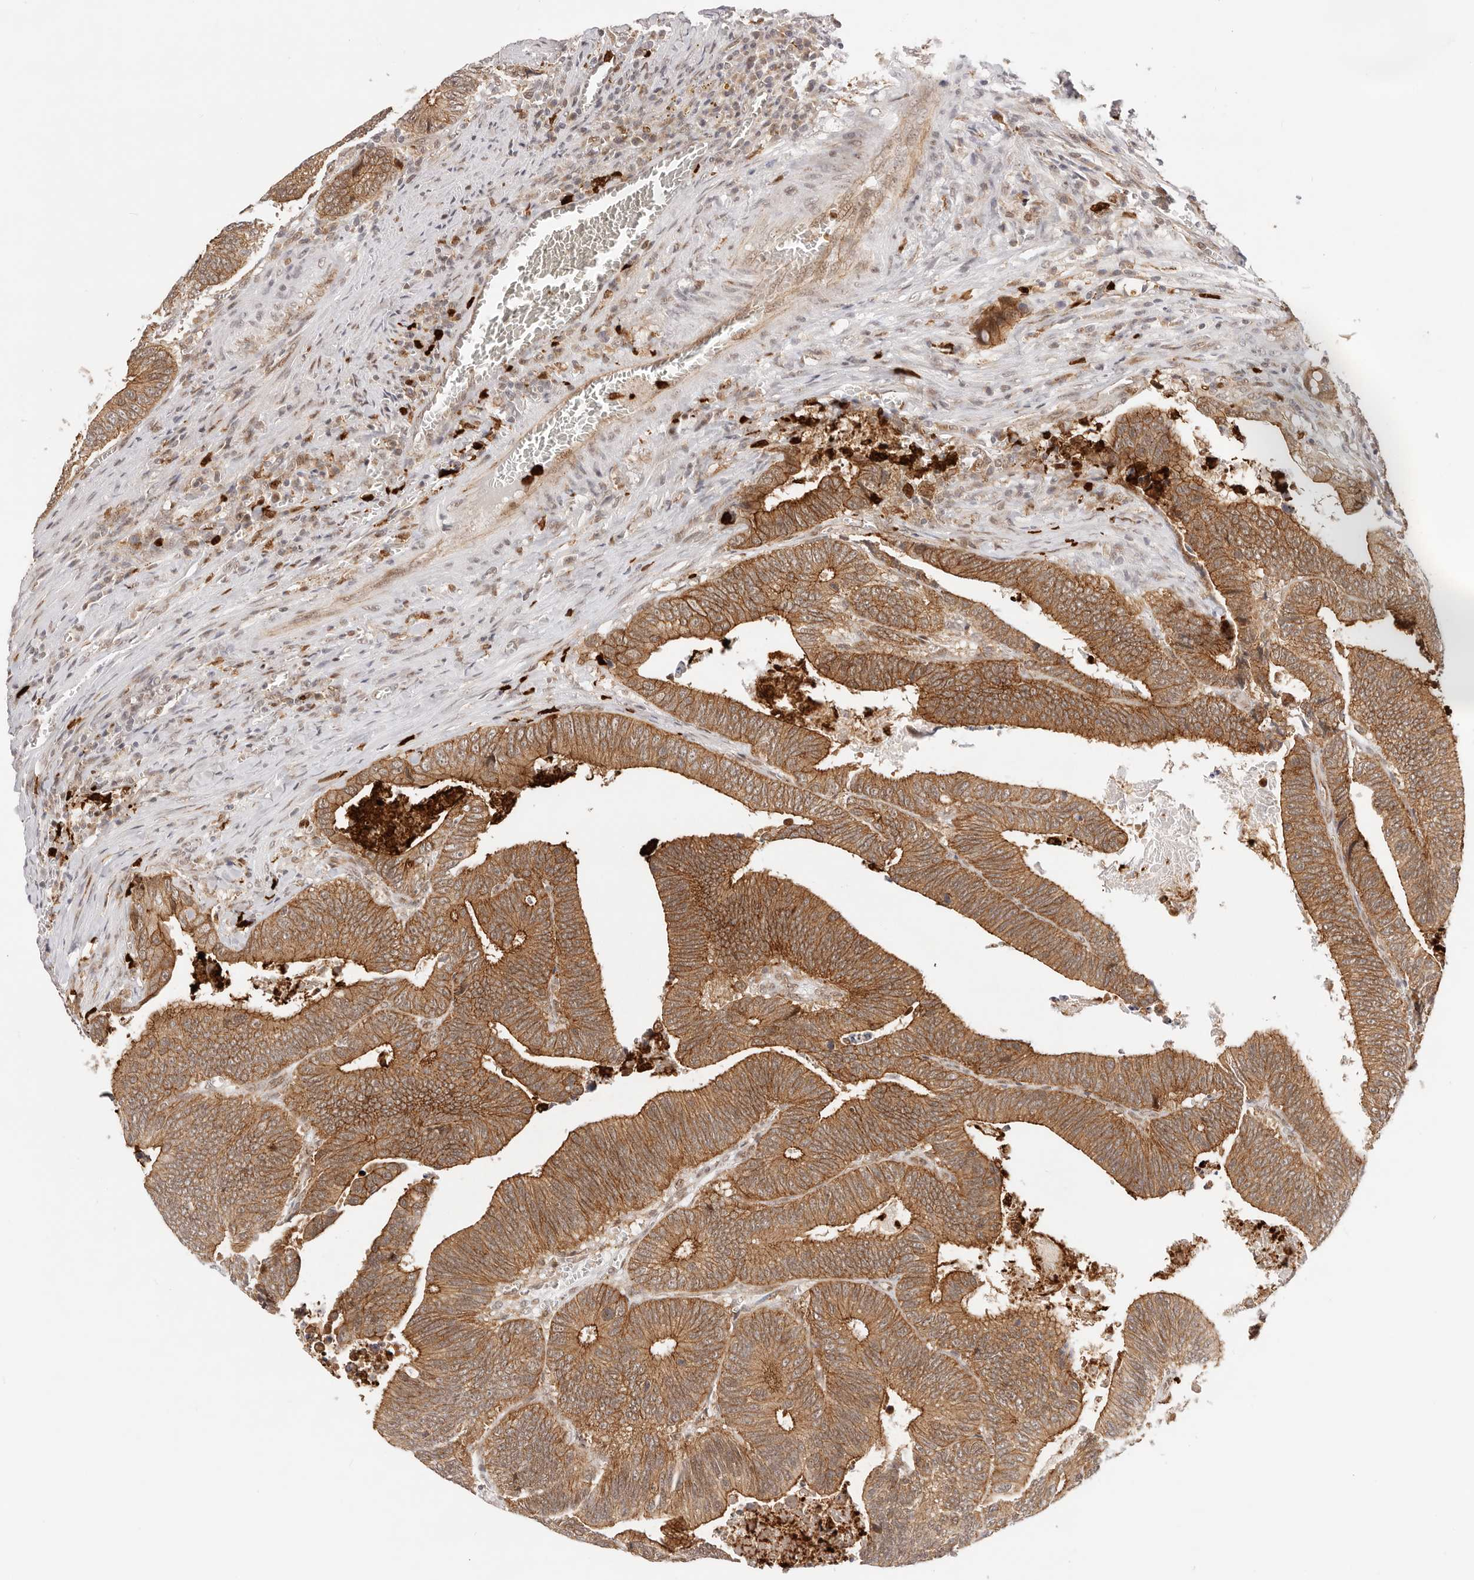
{"staining": {"intensity": "strong", "quantity": ">75%", "location": "cytoplasmic/membranous"}, "tissue": "colorectal cancer", "cell_type": "Tumor cells", "image_type": "cancer", "snomed": [{"axis": "morphology", "description": "Inflammation, NOS"}, {"axis": "morphology", "description": "Adenocarcinoma, NOS"}, {"axis": "topography", "description": "Colon"}], "caption": "Protein staining reveals strong cytoplasmic/membranous positivity in approximately >75% of tumor cells in adenocarcinoma (colorectal).", "gene": "AFDN", "patient": {"sex": "male", "age": 72}}